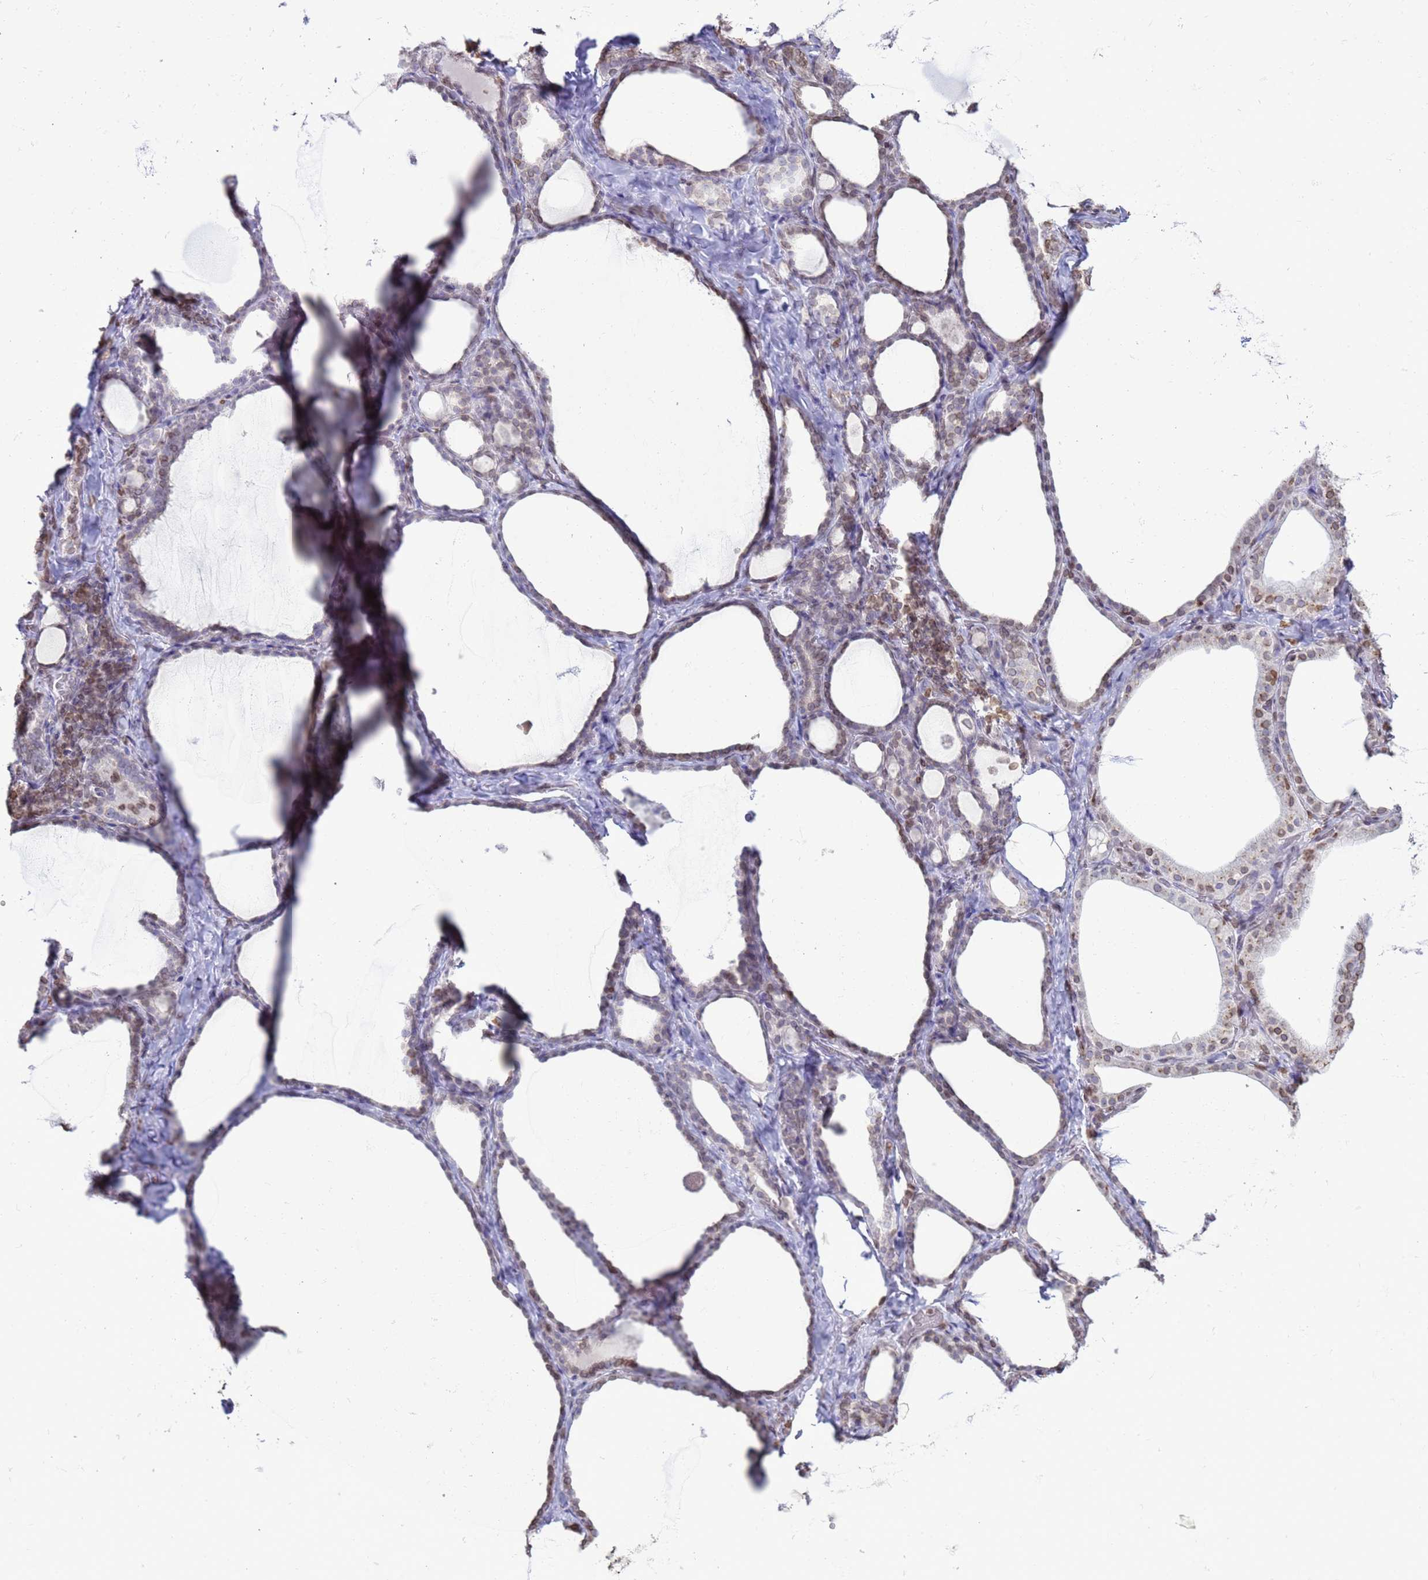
{"staining": {"intensity": "weak", "quantity": "<25%", "location": "nuclear"}, "tissue": "thyroid gland", "cell_type": "Glandular cells", "image_type": "normal", "snomed": [{"axis": "morphology", "description": "Normal tissue, NOS"}, {"axis": "topography", "description": "Thyroid gland"}], "caption": "Immunohistochemistry (IHC) image of benign thyroid gland stained for a protein (brown), which reveals no expression in glandular cells.", "gene": "DHX37", "patient": {"sex": "female", "age": 39}}